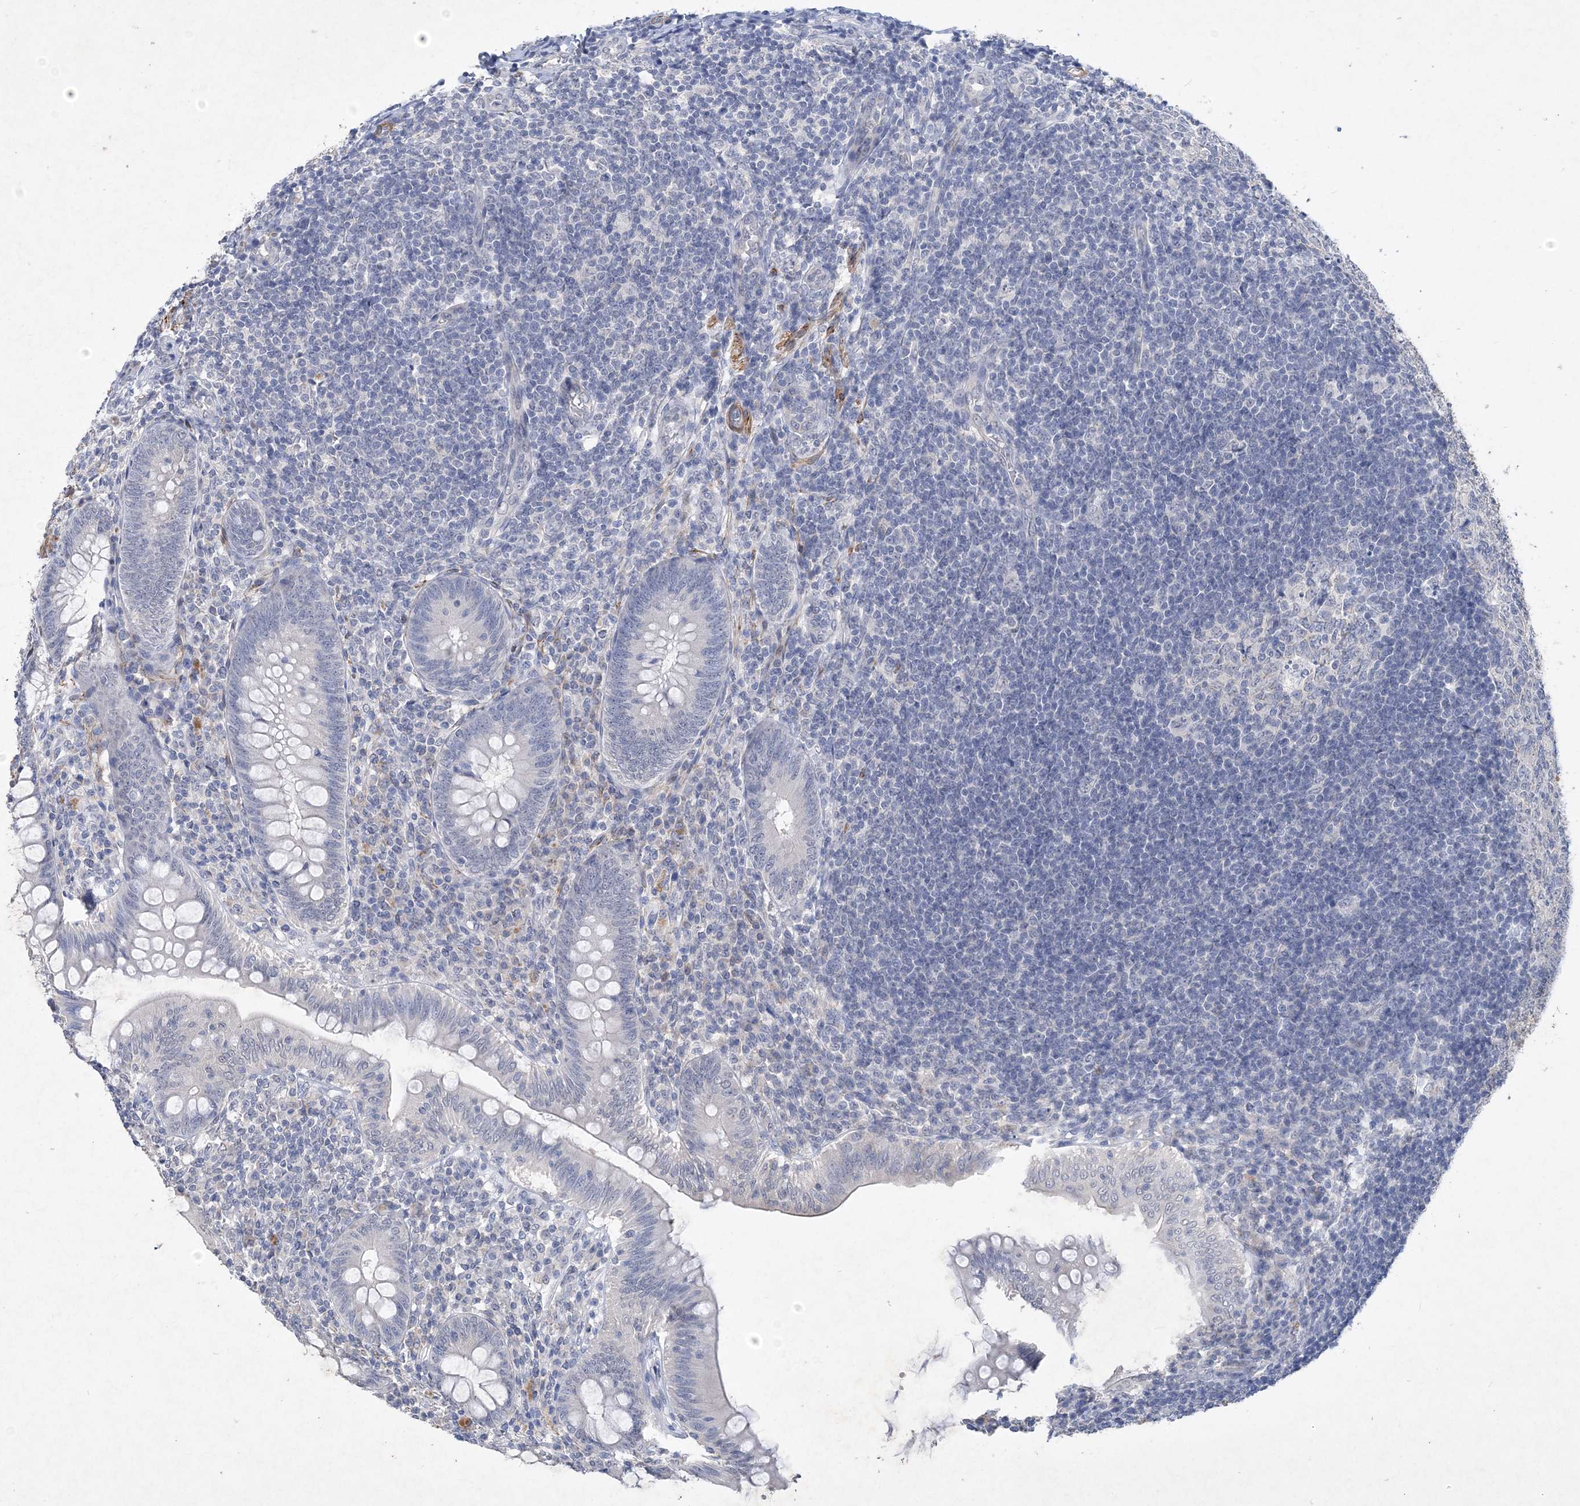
{"staining": {"intensity": "negative", "quantity": "none", "location": "none"}, "tissue": "appendix", "cell_type": "Glandular cells", "image_type": "normal", "snomed": [{"axis": "morphology", "description": "Normal tissue, NOS"}, {"axis": "topography", "description": "Appendix"}], "caption": "Immunohistochemistry micrograph of benign human appendix stained for a protein (brown), which demonstrates no staining in glandular cells. (Immunohistochemistry (ihc), brightfield microscopy, high magnification).", "gene": "C11orf58", "patient": {"sex": "male", "age": 14}}